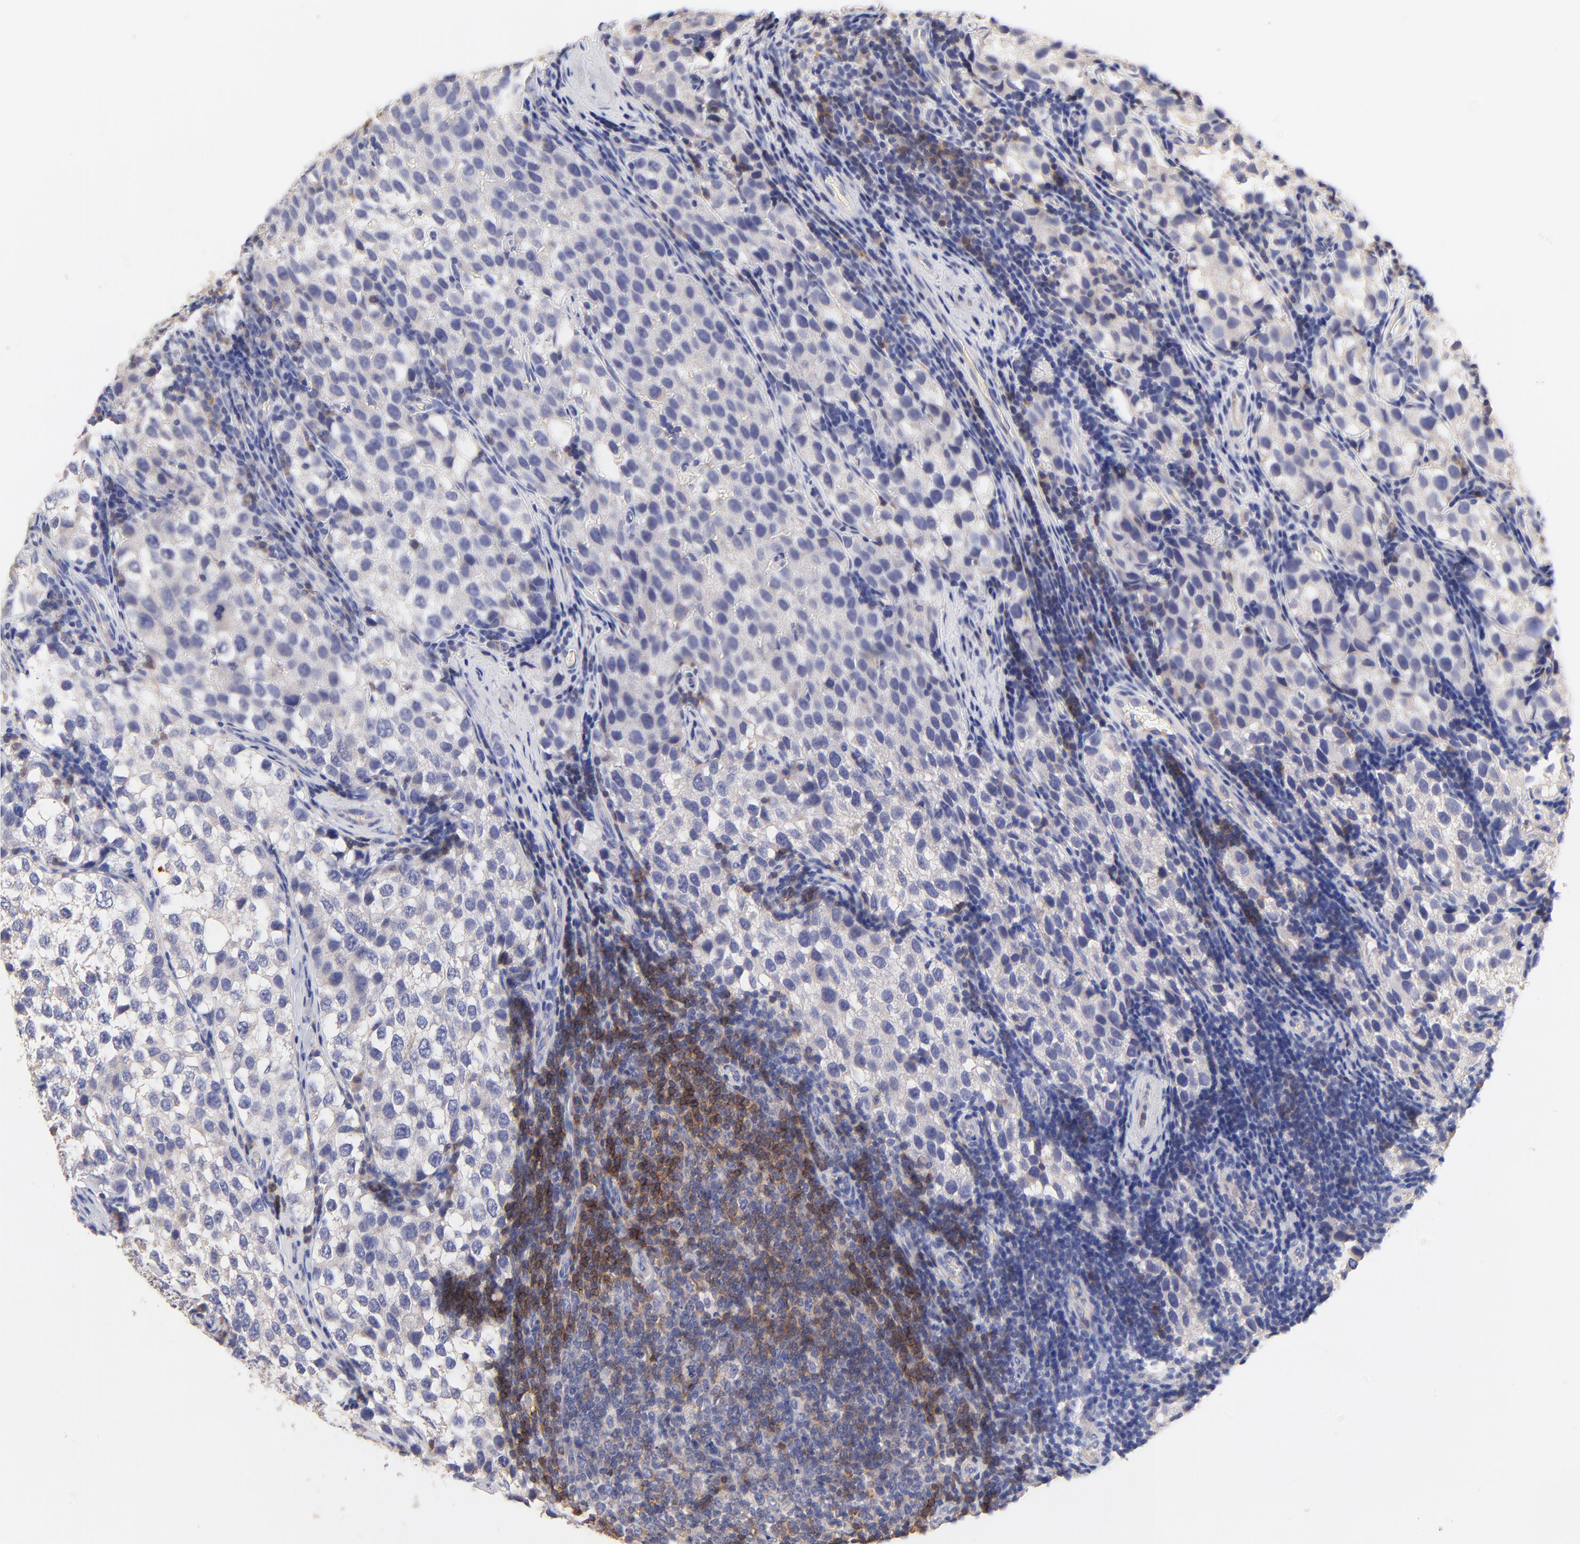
{"staining": {"intensity": "negative", "quantity": "none", "location": "none"}, "tissue": "testis cancer", "cell_type": "Tumor cells", "image_type": "cancer", "snomed": [{"axis": "morphology", "description": "Seminoma, NOS"}, {"axis": "topography", "description": "Testis"}], "caption": "Immunohistochemical staining of testis seminoma displays no significant positivity in tumor cells.", "gene": "TNFRSF13C", "patient": {"sex": "male", "age": 39}}